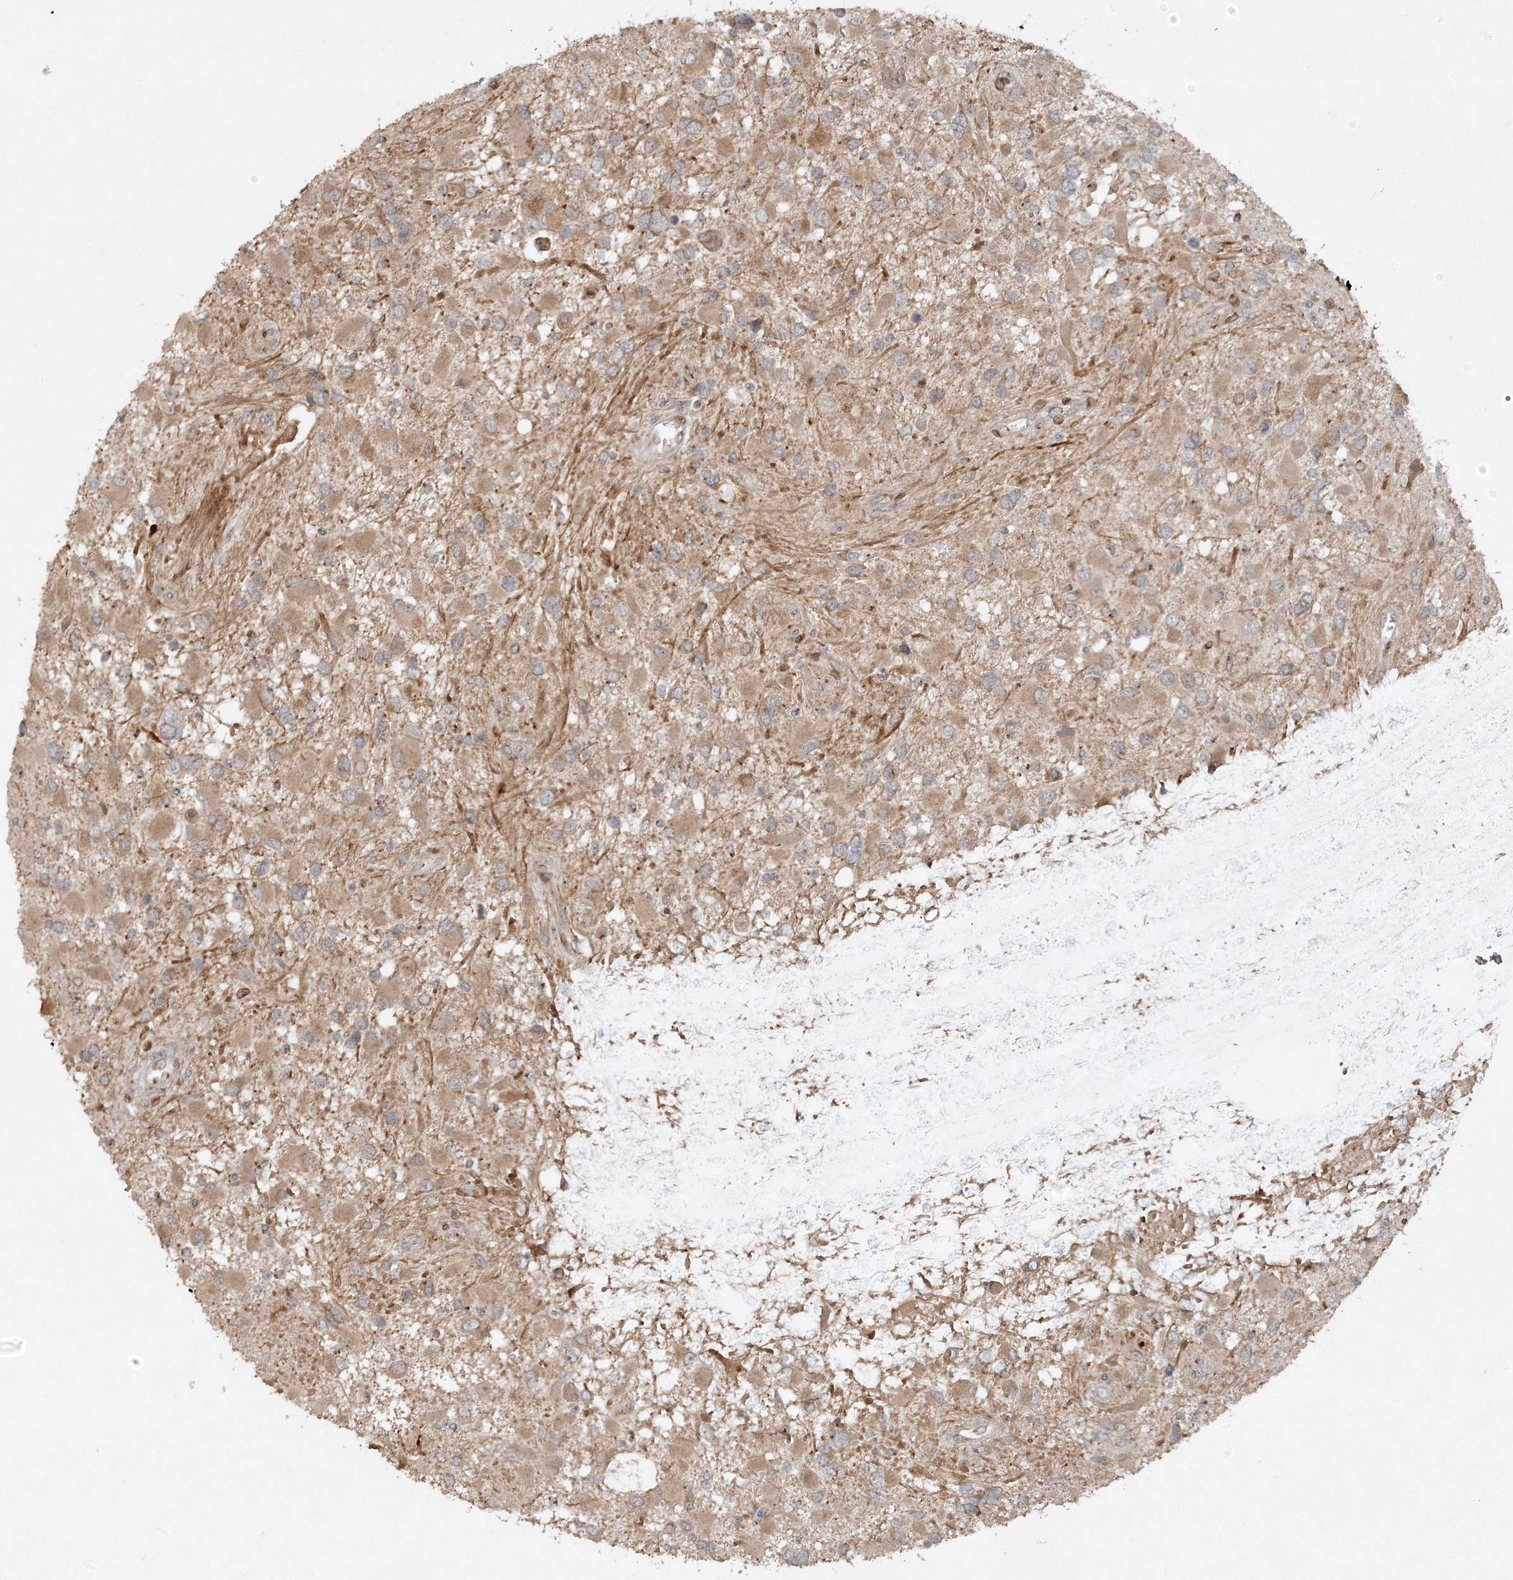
{"staining": {"intensity": "negative", "quantity": "none", "location": "none"}, "tissue": "glioma", "cell_type": "Tumor cells", "image_type": "cancer", "snomed": [{"axis": "morphology", "description": "Glioma, malignant, High grade"}, {"axis": "topography", "description": "Brain"}], "caption": "Protein analysis of glioma shows no significant expression in tumor cells.", "gene": "SLC35A2", "patient": {"sex": "male", "age": 53}}